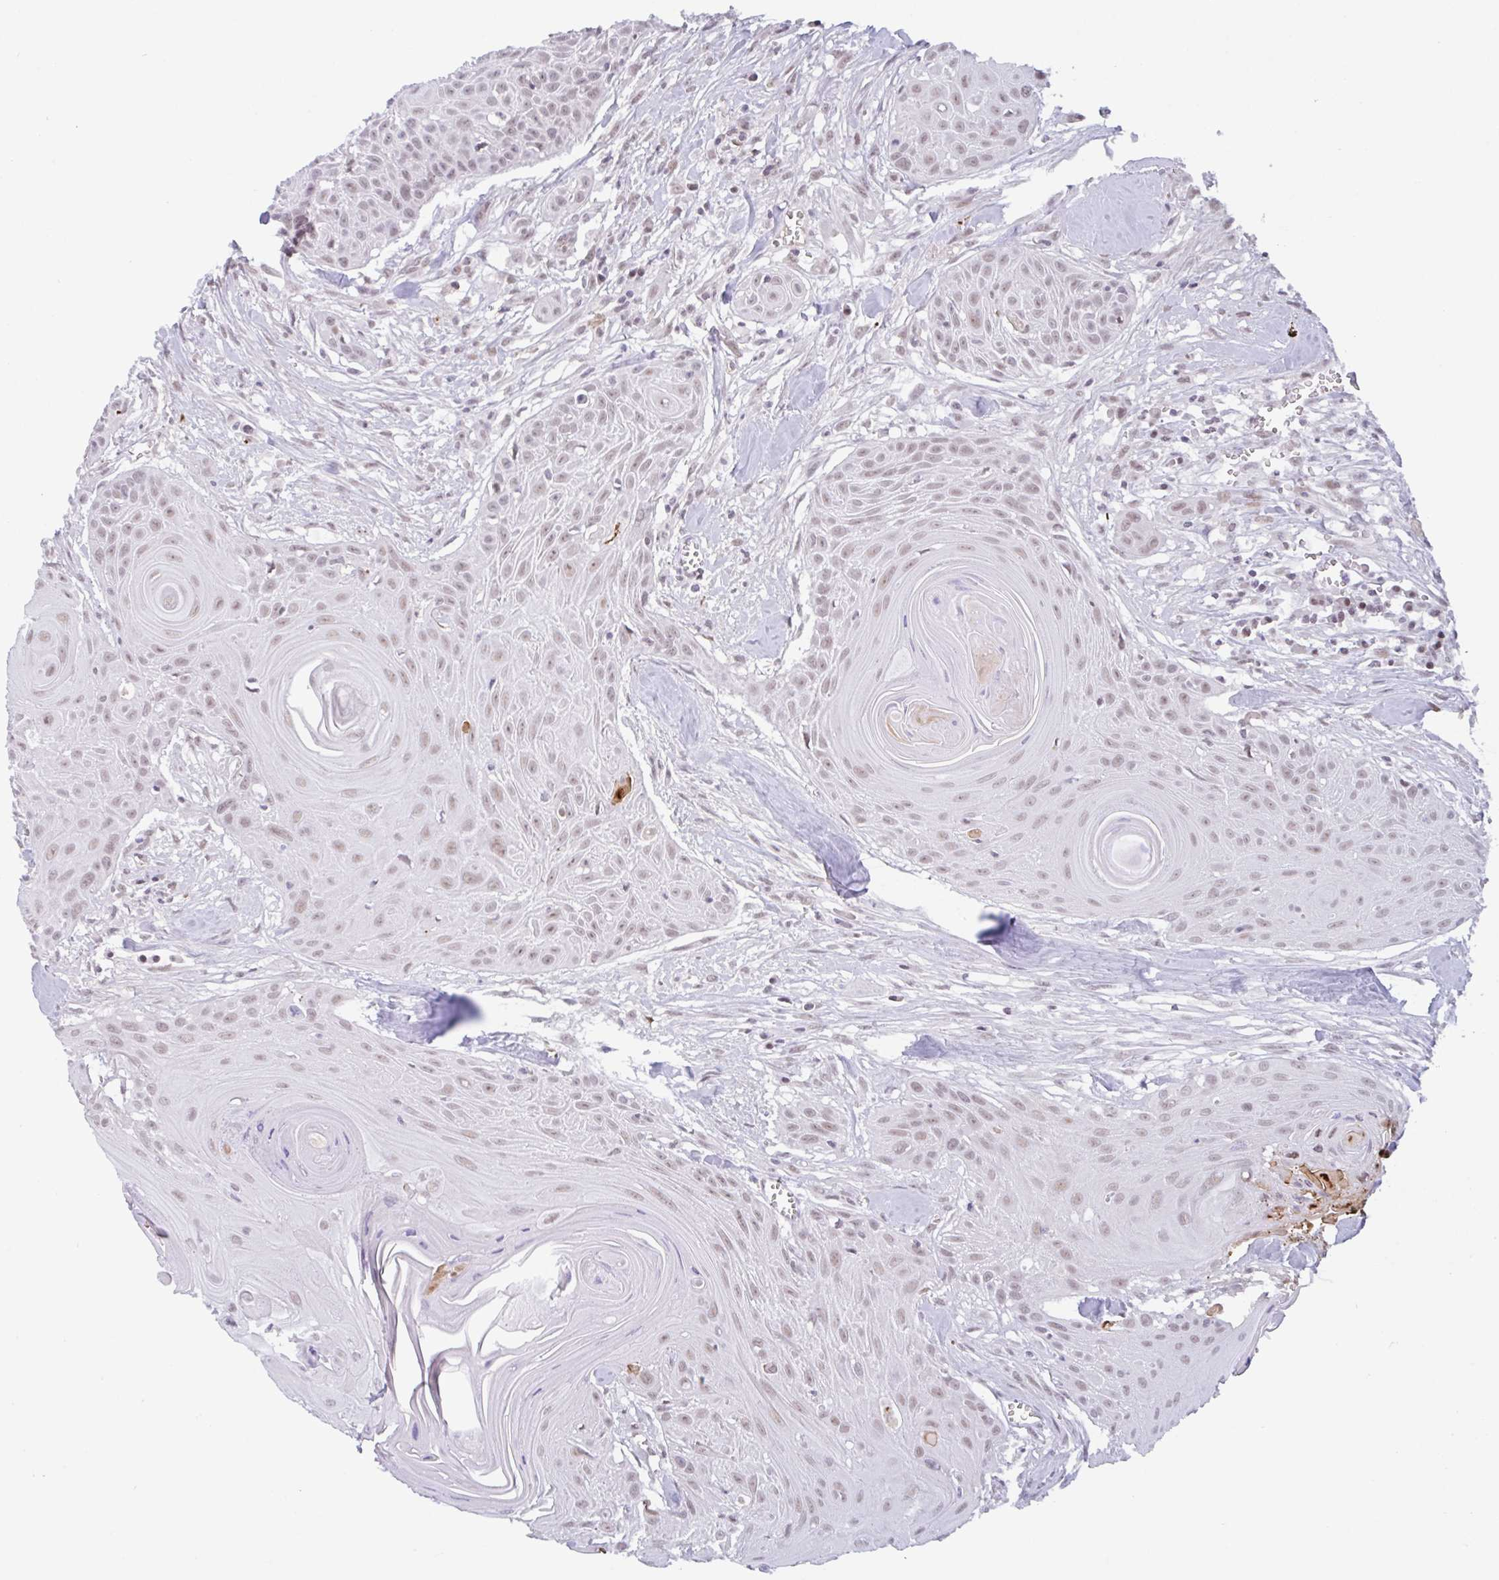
{"staining": {"intensity": "weak", "quantity": ">75%", "location": "nuclear"}, "tissue": "head and neck cancer", "cell_type": "Tumor cells", "image_type": "cancer", "snomed": [{"axis": "morphology", "description": "Squamous cell carcinoma, NOS"}, {"axis": "topography", "description": "Lymph node"}, {"axis": "topography", "description": "Salivary gland"}, {"axis": "topography", "description": "Head-Neck"}], "caption": "Protein staining demonstrates weak nuclear expression in approximately >75% of tumor cells in head and neck cancer (squamous cell carcinoma).", "gene": "PLG", "patient": {"sex": "female", "age": 74}}